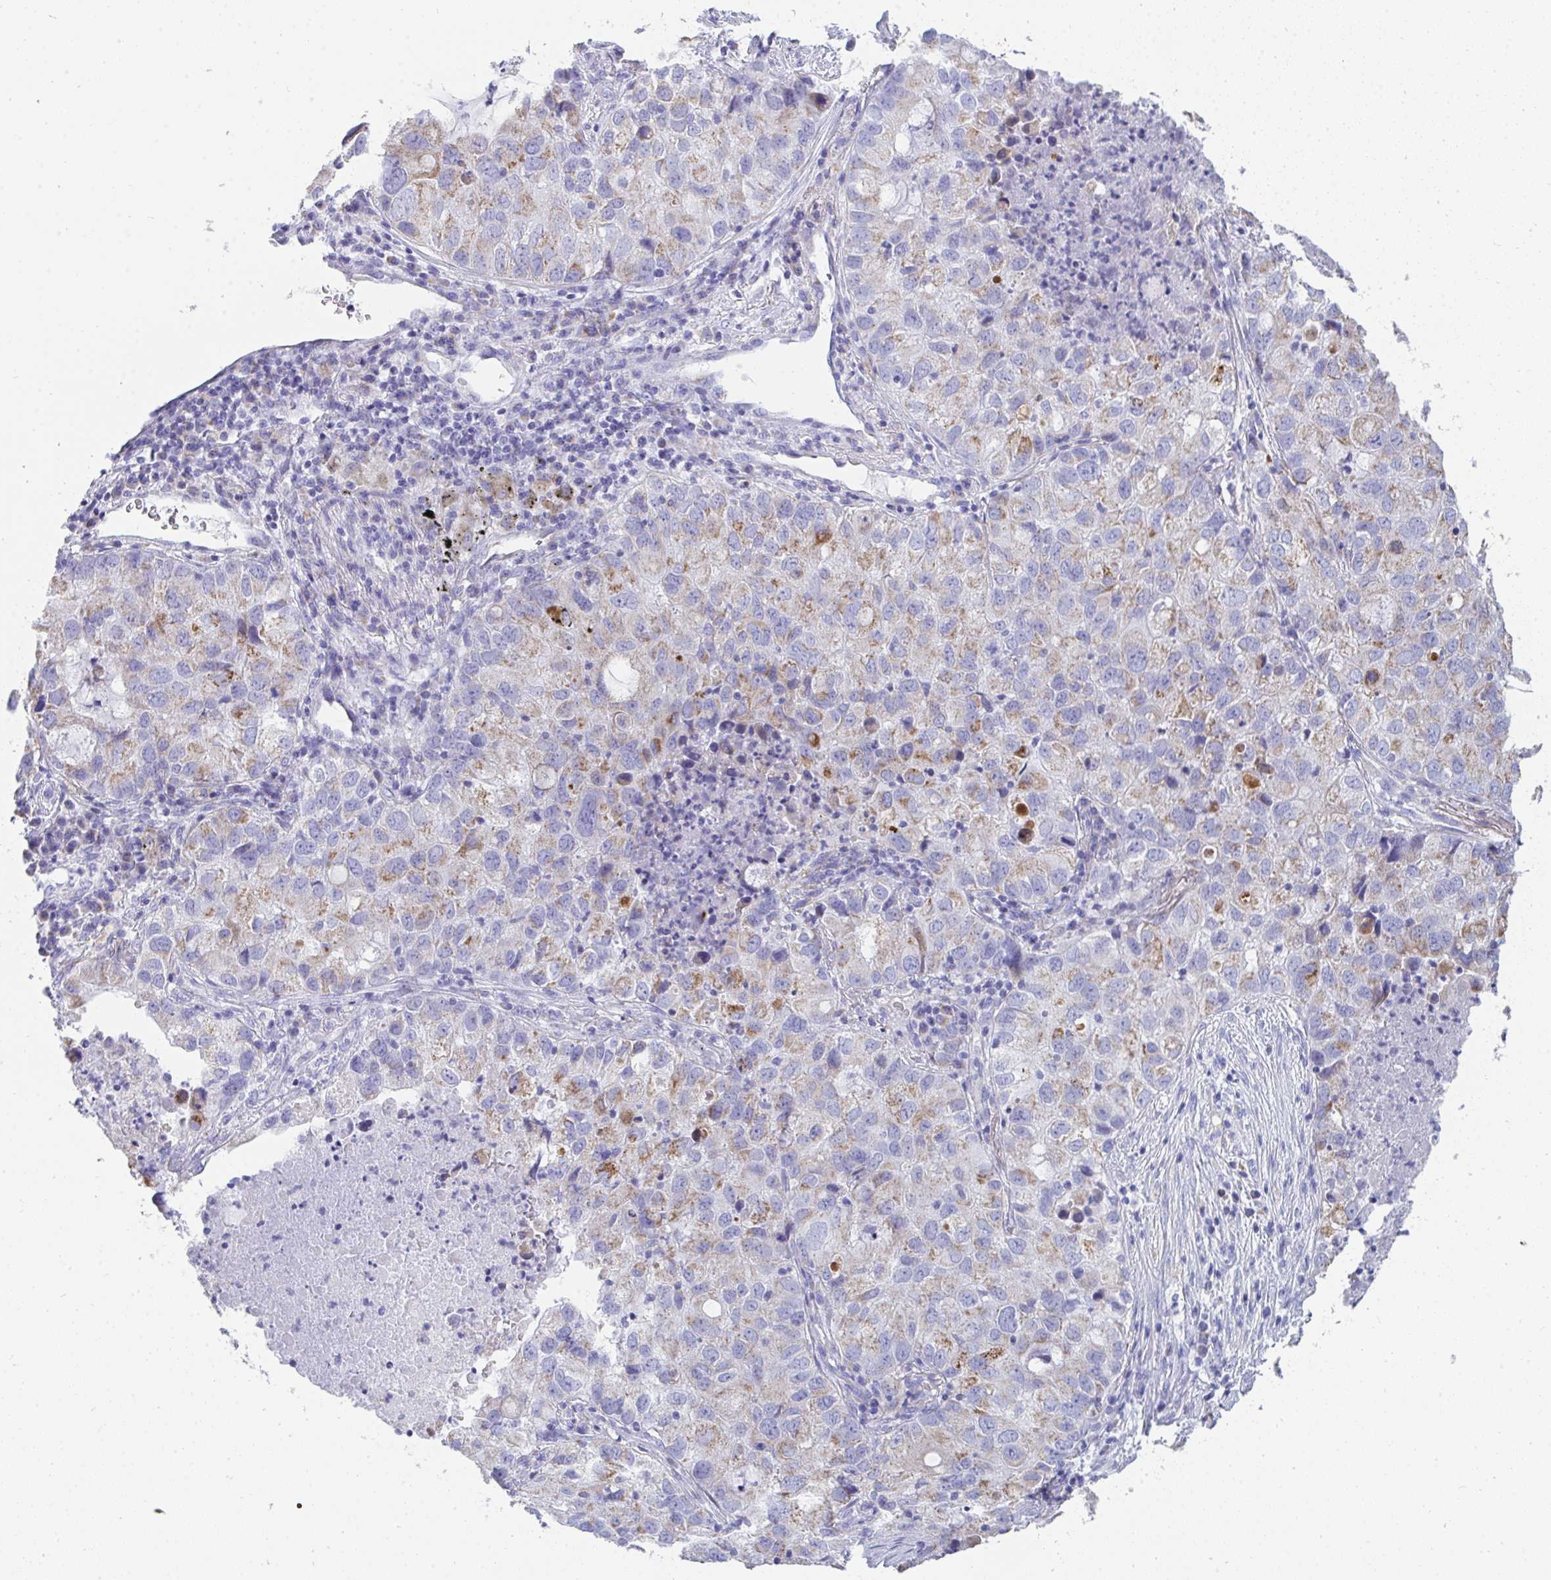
{"staining": {"intensity": "moderate", "quantity": "25%-75%", "location": "cytoplasmic/membranous"}, "tissue": "lung cancer", "cell_type": "Tumor cells", "image_type": "cancer", "snomed": [{"axis": "morphology", "description": "Normal morphology"}, {"axis": "morphology", "description": "Adenocarcinoma, NOS"}, {"axis": "topography", "description": "Lymph node"}, {"axis": "topography", "description": "Lung"}], "caption": "Approximately 25%-75% of tumor cells in lung cancer (adenocarcinoma) display moderate cytoplasmic/membranous protein positivity as visualized by brown immunohistochemical staining.", "gene": "AIFM1", "patient": {"sex": "female", "age": 51}}